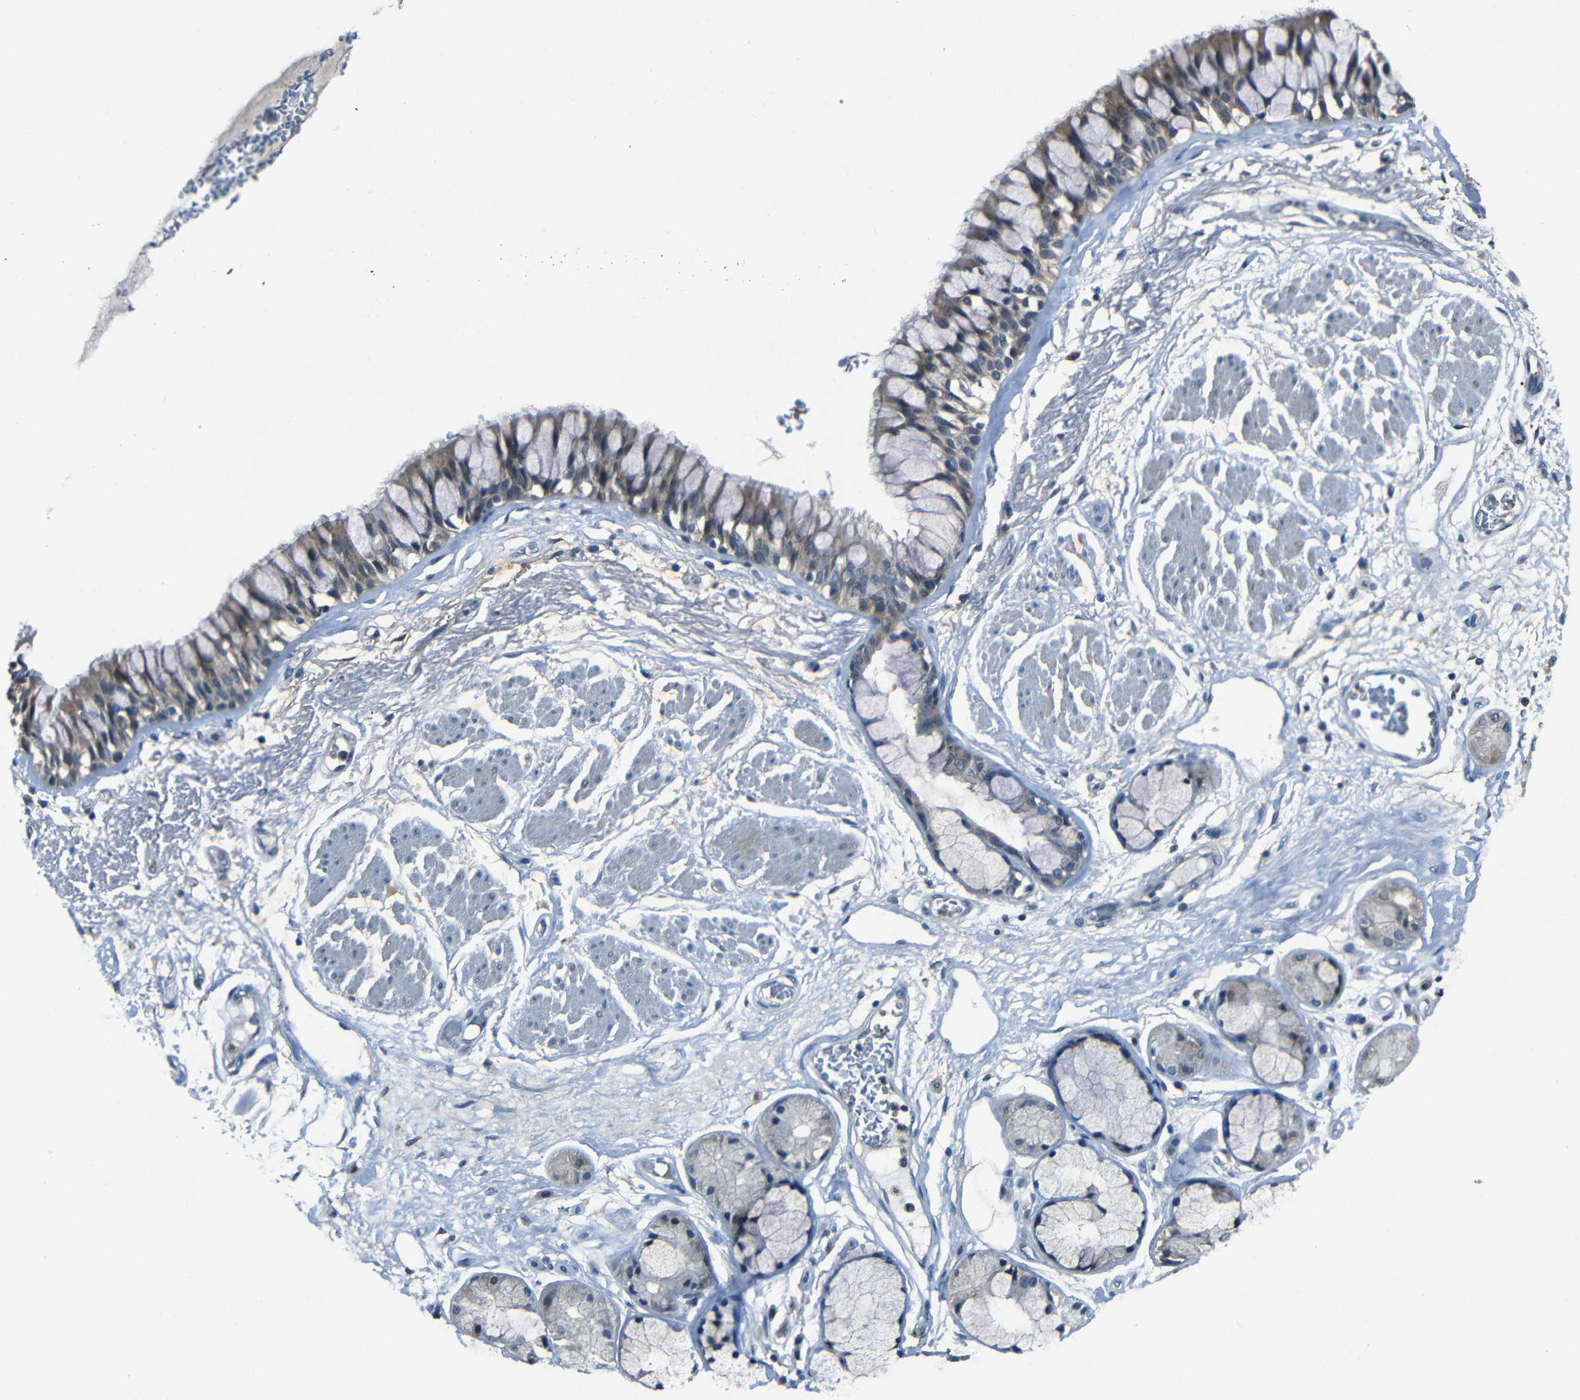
{"staining": {"intensity": "weak", "quantity": "<25%", "location": "cytoplasmic/membranous"}, "tissue": "bronchus", "cell_type": "Respiratory epithelial cells", "image_type": "normal", "snomed": [{"axis": "morphology", "description": "Normal tissue, NOS"}, {"axis": "topography", "description": "Bronchus"}], "caption": "Bronchus stained for a protein using immunohistochemistry exhibits no positivity respiratory epithelial cells.", "gene": "SLA", "patient": {"sex": "male", "age": 66}}